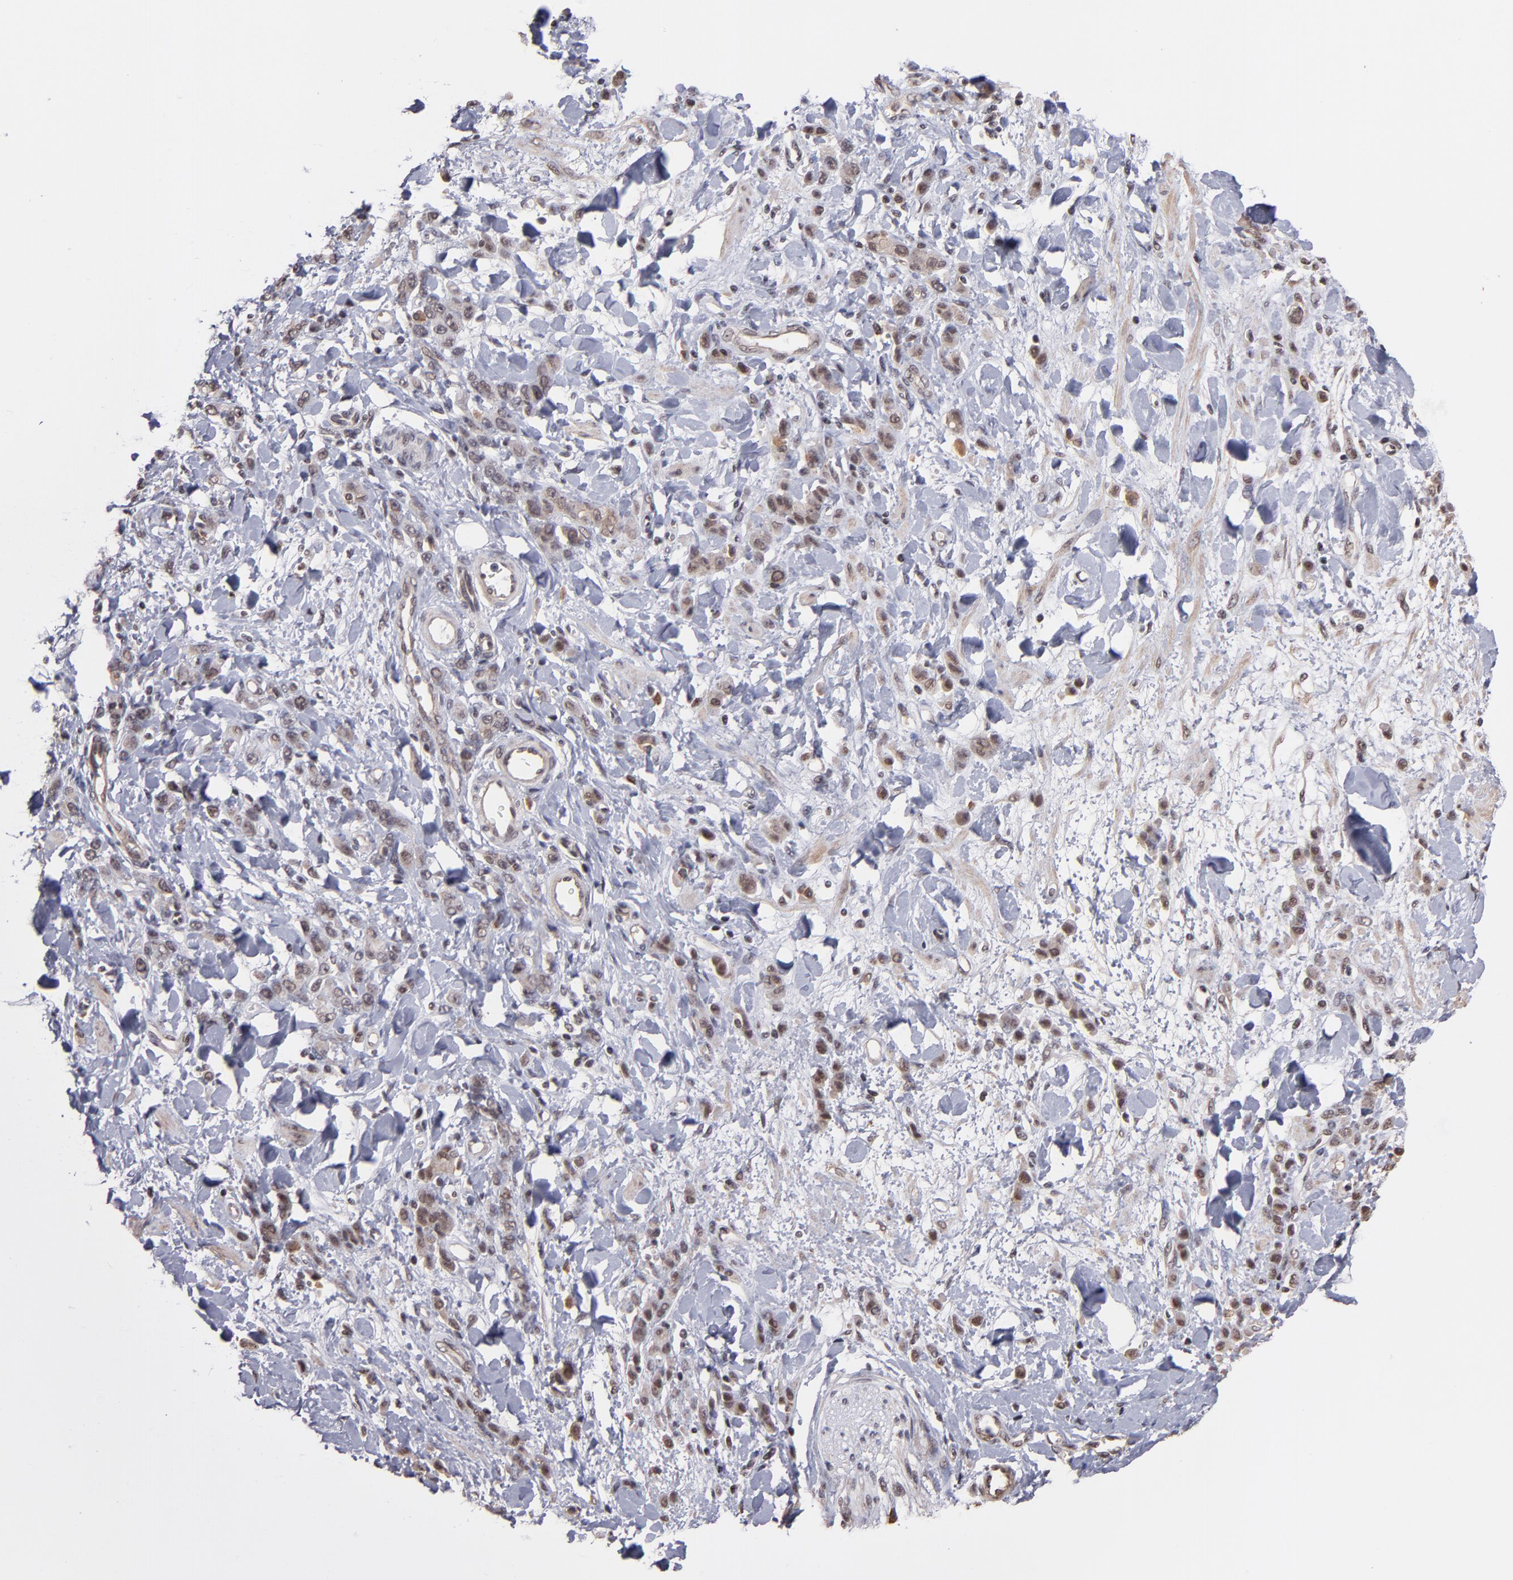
{"staining": {"intensity": "weak", "quantity": "25%-75%", "location": "nuclear"}, "tissue": "stomach cancer", "cell_type": "Tumor cells", "image_type": "cancer", "snomed": [{"axis": "morphology", "description": "Normal tissue, NOS"}, {"axis": "morphology", "description": "Adenocarcinoma, NOS"}, {"axis": "topography", "description": "Stomach"}], "caption": "Stomach cancer (adenocarcinoma) stained for a protein (brown) reveals weak nuclear positive expression in approximately 25%-75% of tumor cells.", "gene": "TERF2", "patient": {"sex": "male", "age": 82}}